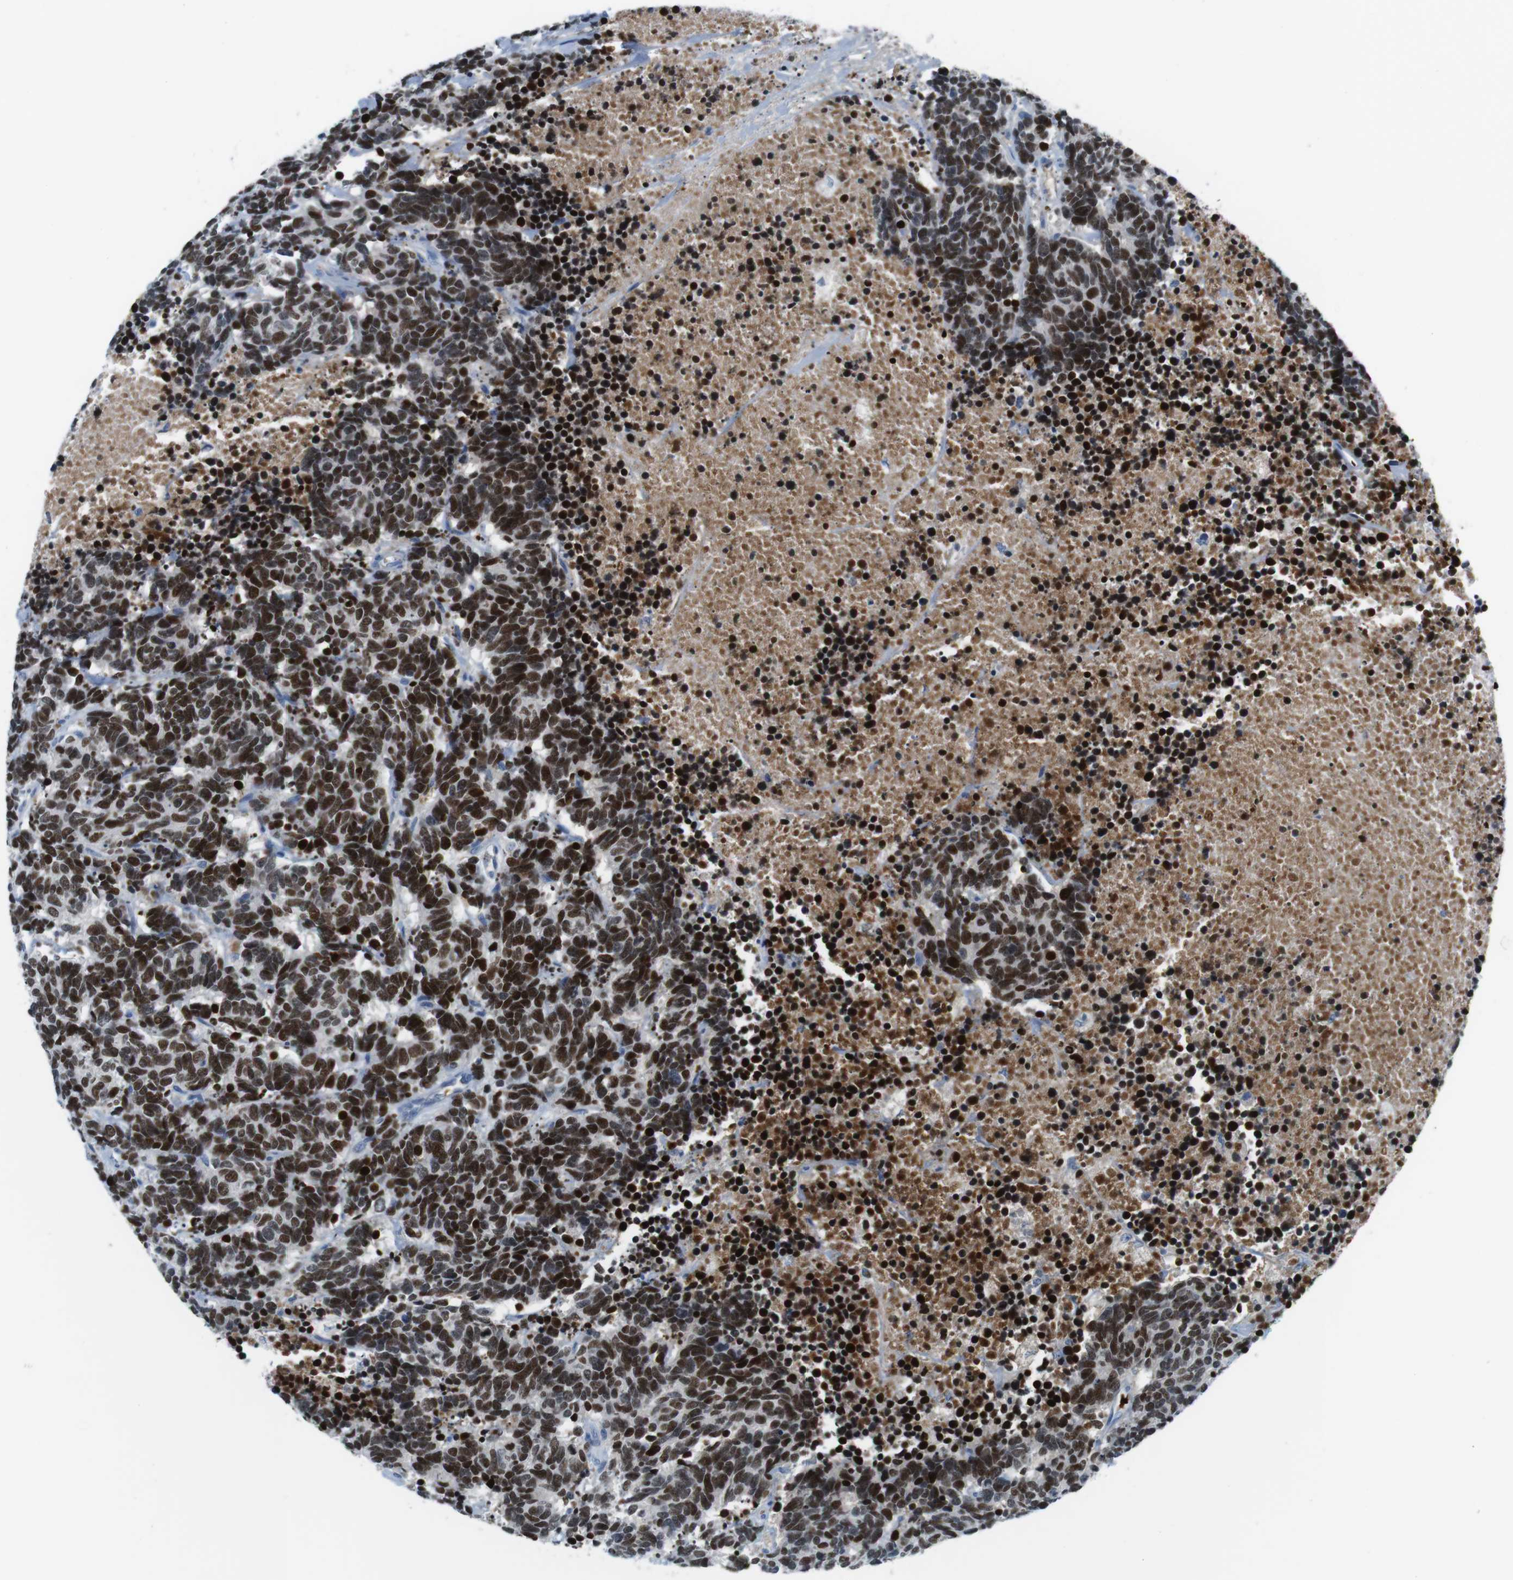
{"staining": {"intensity": "strong", "quantity": ">75%", "location": "nuclear"}, "tissue": "carcinoid", "cell_type": "Tumor cells", "image_type": "cancer", "snomed": [{"axis": "morphology", "description": "Carcinoma, NOS"}, {"axis": "morphology", "description": "Carcinoid, malignant, NOS"}, {"axis": "topography", "description": "Urinary bladder"}], "caption": "A micrograph of carcinoma stained for a protein demonstrates strong nuclear brown staining in tumor cells.", "gene": "TFAP2C", "patient": {"sex": "male", "age": 57}}